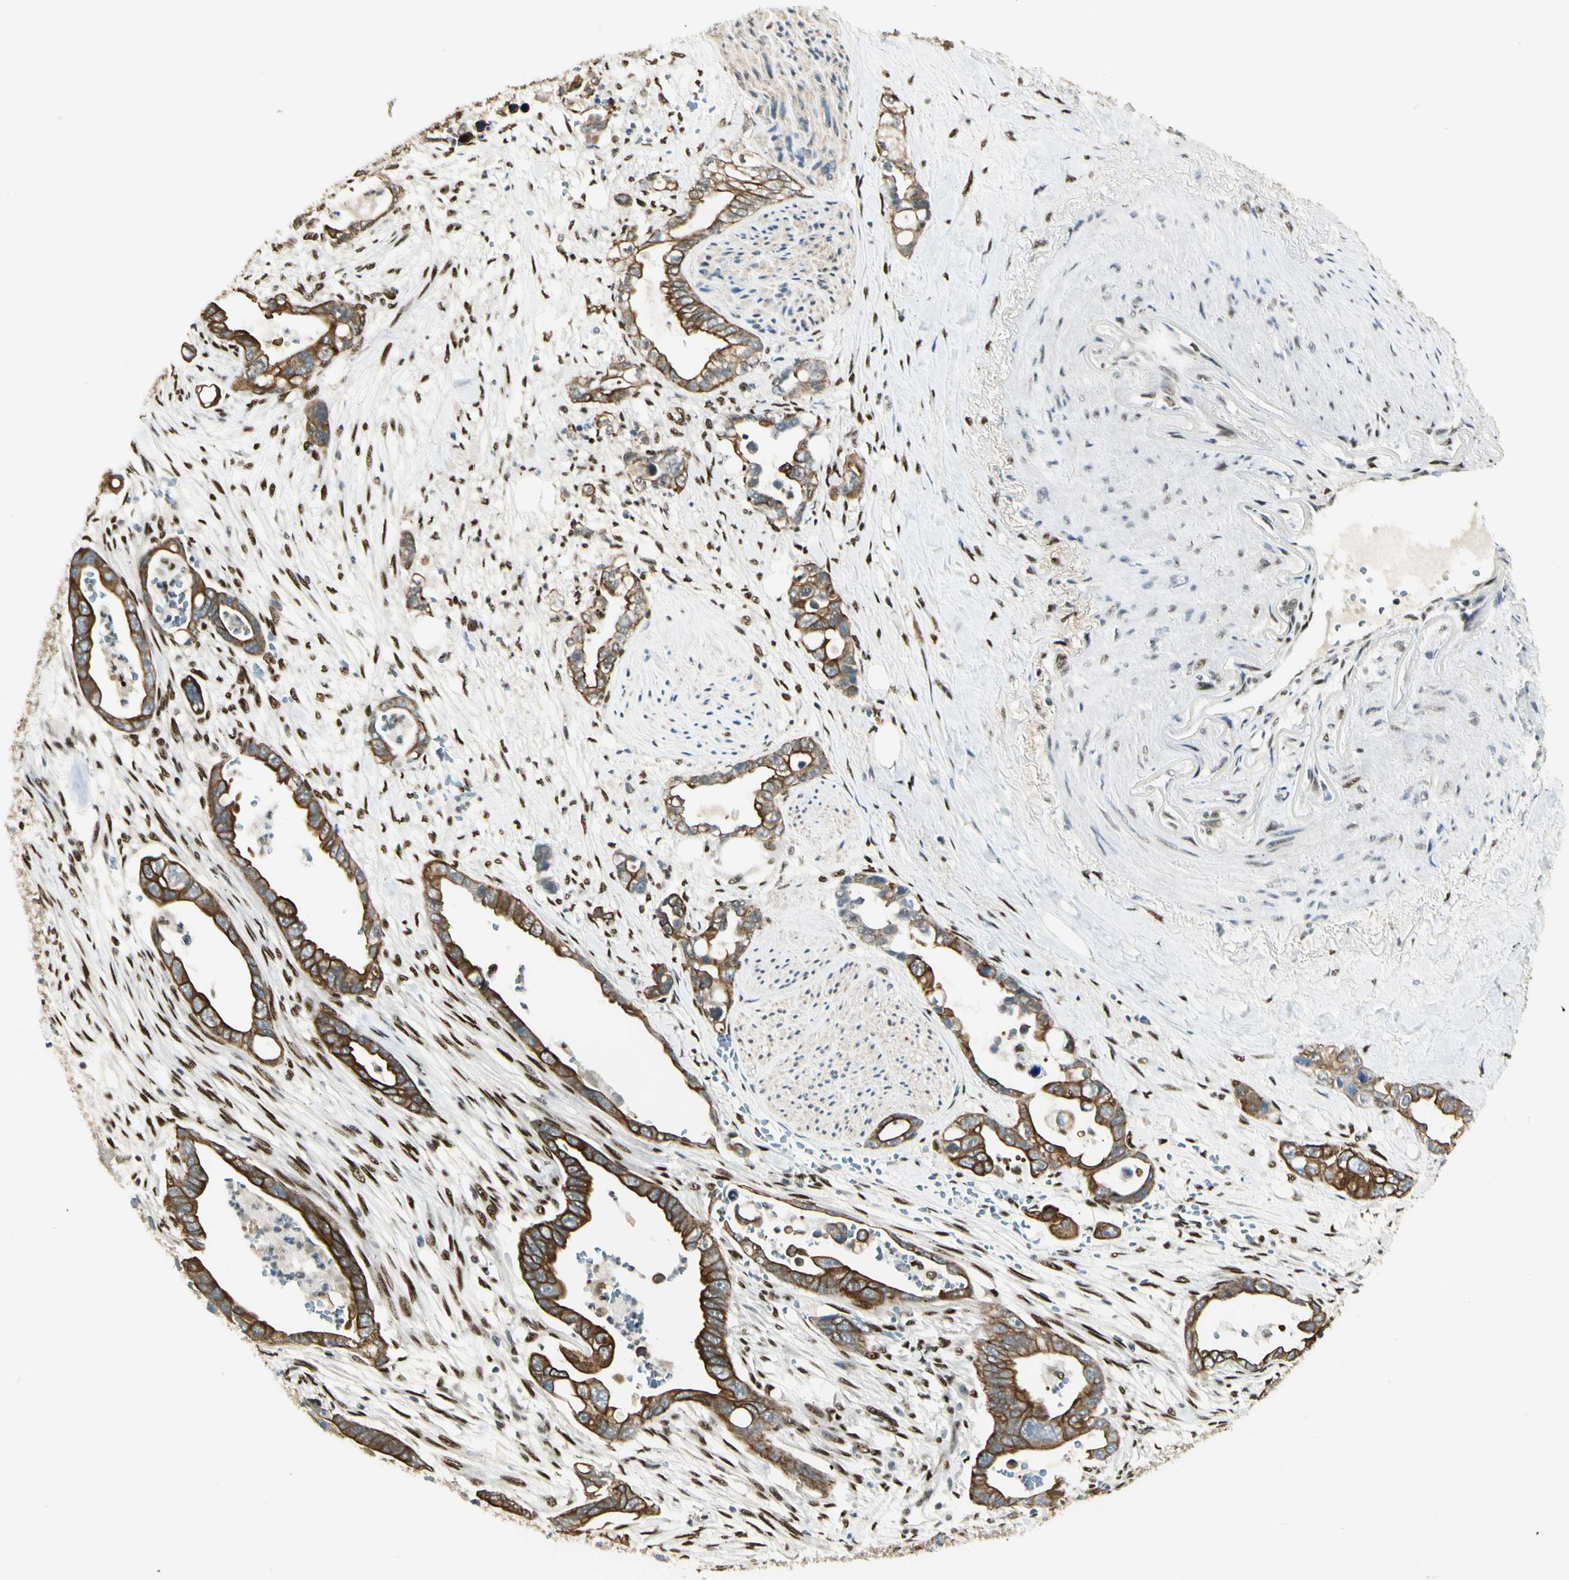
{"staining": {"intensity": "strong", "quantity": ">75%", "location": "cytoplasmic/membranous"}, "tissue": "pancreatic cancer", "cell_type": "Tumor cells", "image_type": "cancer", "snomed": [{"axis": "morphology", "description": "Adenocarcinoma, NOS"}, {"axis": "topography", "description": "Pancreas"}], "caption": "The photomicrograph shows immunohistochemical staining of pancreatic cancer (adenocarcinoma). There is strong cytoplasmic/membranous positivity is seen in about >75% of tumor cells. Immunohistochemistry stains the protein of interest in brown and the nuclei are stained blue.", "gene": "ATXN1", "patient": {"sex": "male", "age": 70}}